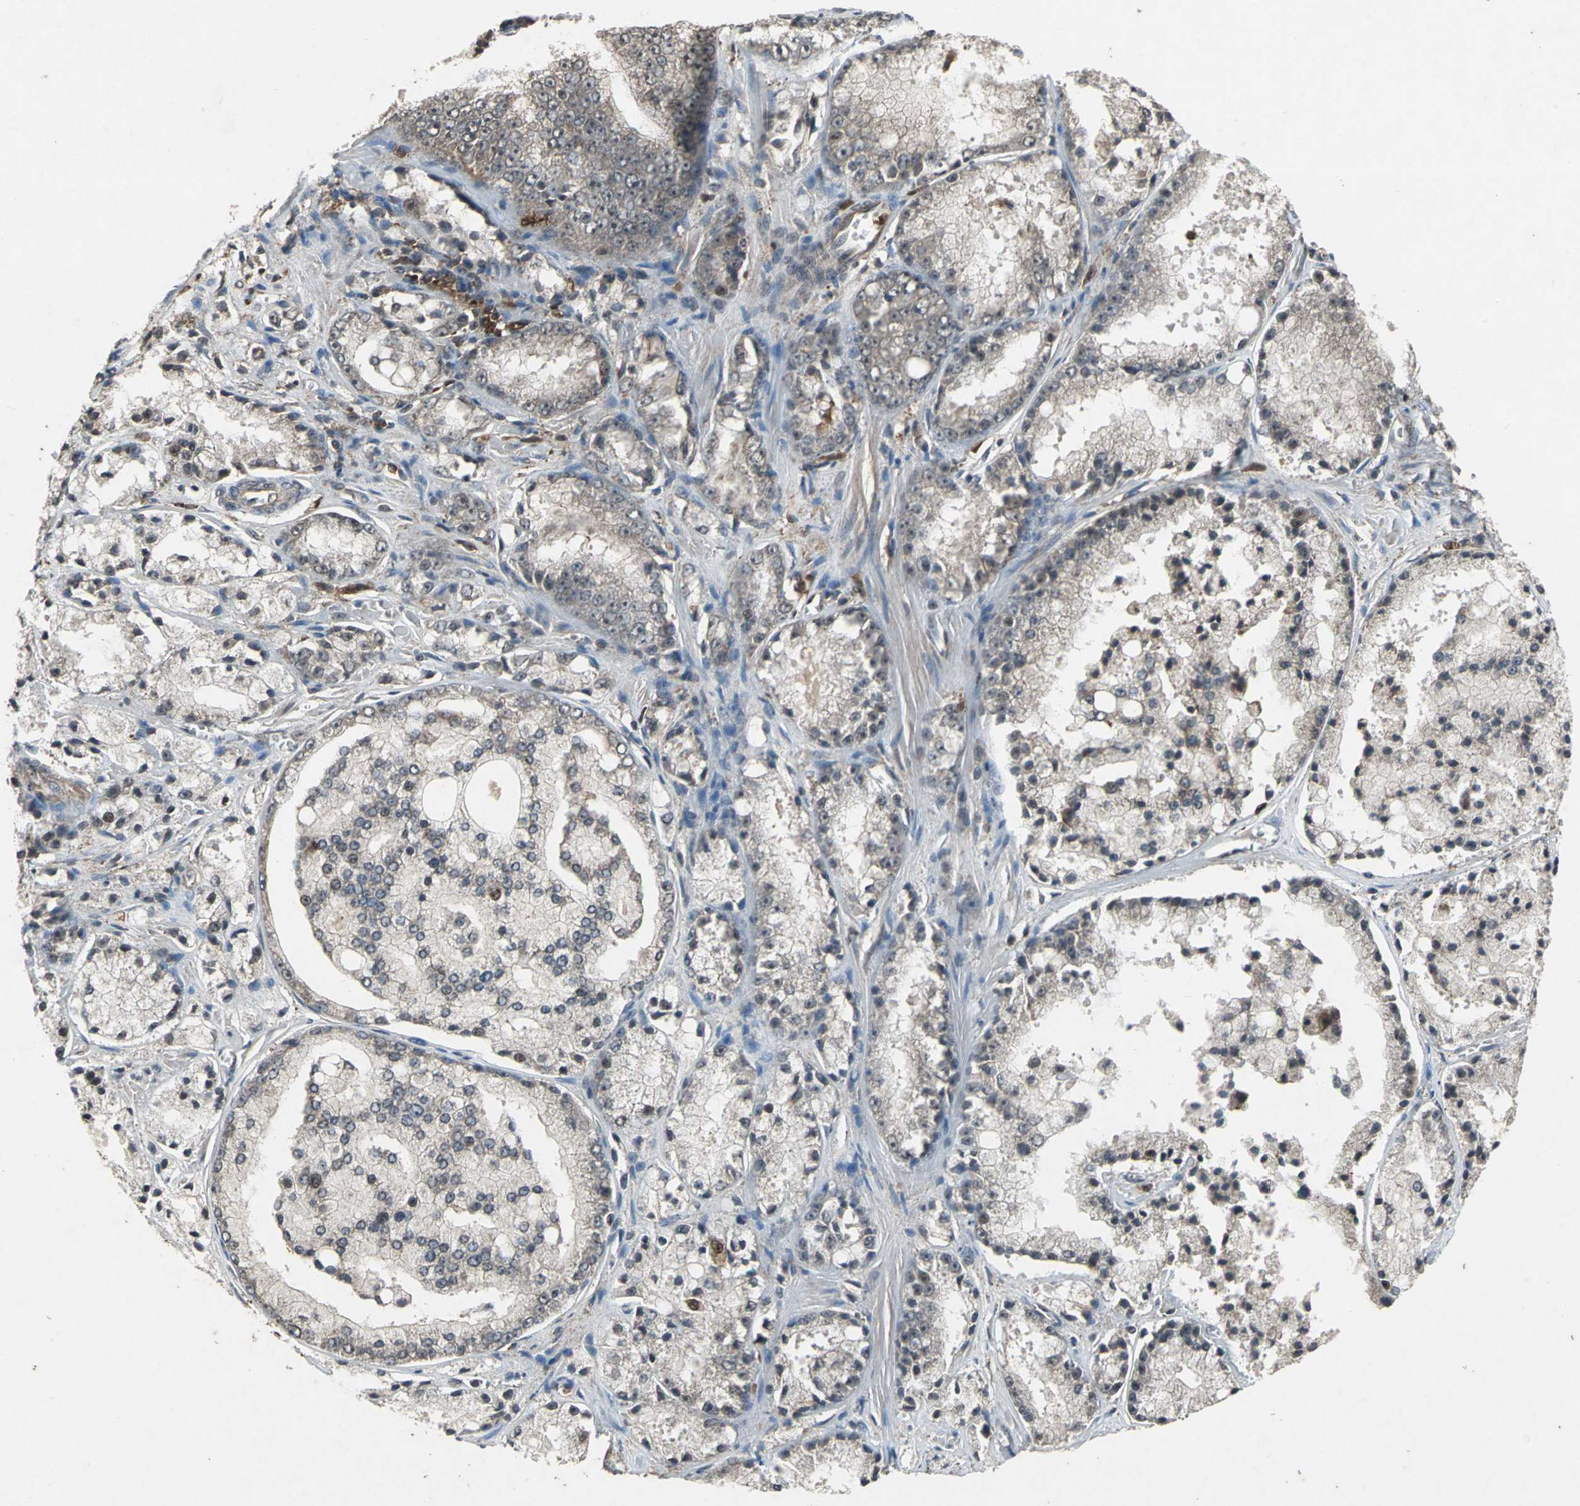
{"staining": {"intensity": "weak", "quantity": "25%-75%", "location": "cytoplasmic/membranous"}, "tissue": "prostate cancer", "cell_type": "Tumor cells", "image_type": "cancer", "snomed": [{"axis": "morphology", "description": "Adenocarcinoma, Low grade"}, {"axis": "topography", "description": "Prostate"}], "caption": "An immunohistochemistry (IHC) micrograph of neoplastic tissue is shown. Protein staining in brown shows weak cytoplasmic/membranous positivity in prostate low-grade adenocarcinoma within tumor cells.", "gene": "PYCARD", "patient": {"sex": "male", "age": 64}}